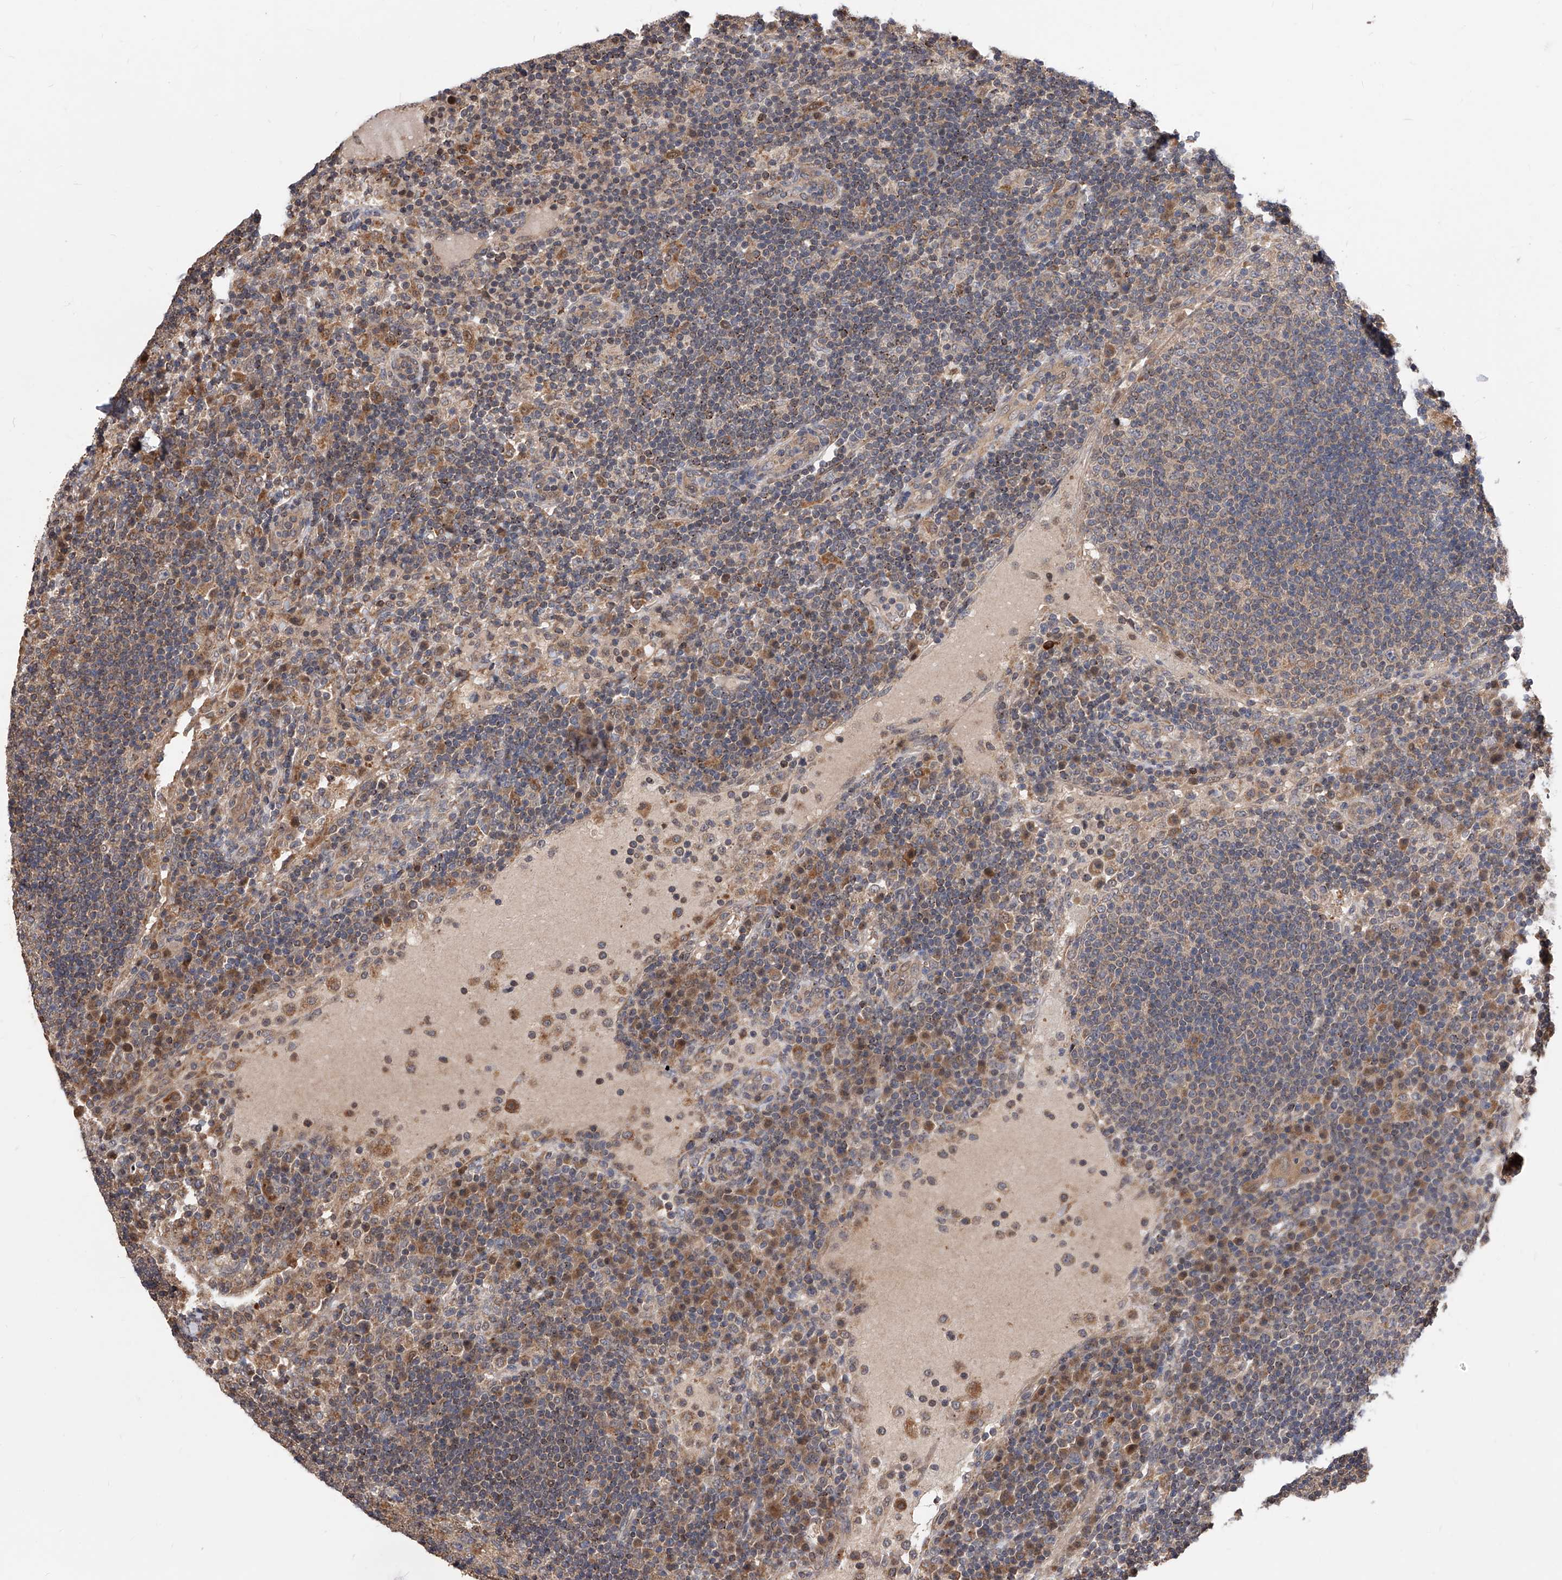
{"staining": {"intensity": "moderate", "quantity": "<25%", "location": "cytoplasmic/membranous"}, "tissue": "lymph node", "cell_type": "Non-germinal center cells", "image_type": "normal", "snomed": [{"axis": "morphology", "description": "Normal tissue, NOS"}, {"axis": "topography", "description": "Lymph node"}], "caption": "Protein staining by immunohistochemistry shows moderate cytoplasmic/membranous expression in approximately <25% of non-germinal center cells in normal lymph node. (DAB (3,3'-diaminobenzidine) = brown stain, brightfield microscopy at high magnification).", "gene": "GMDS", "patient": {"sex": "female", "age": 53}}